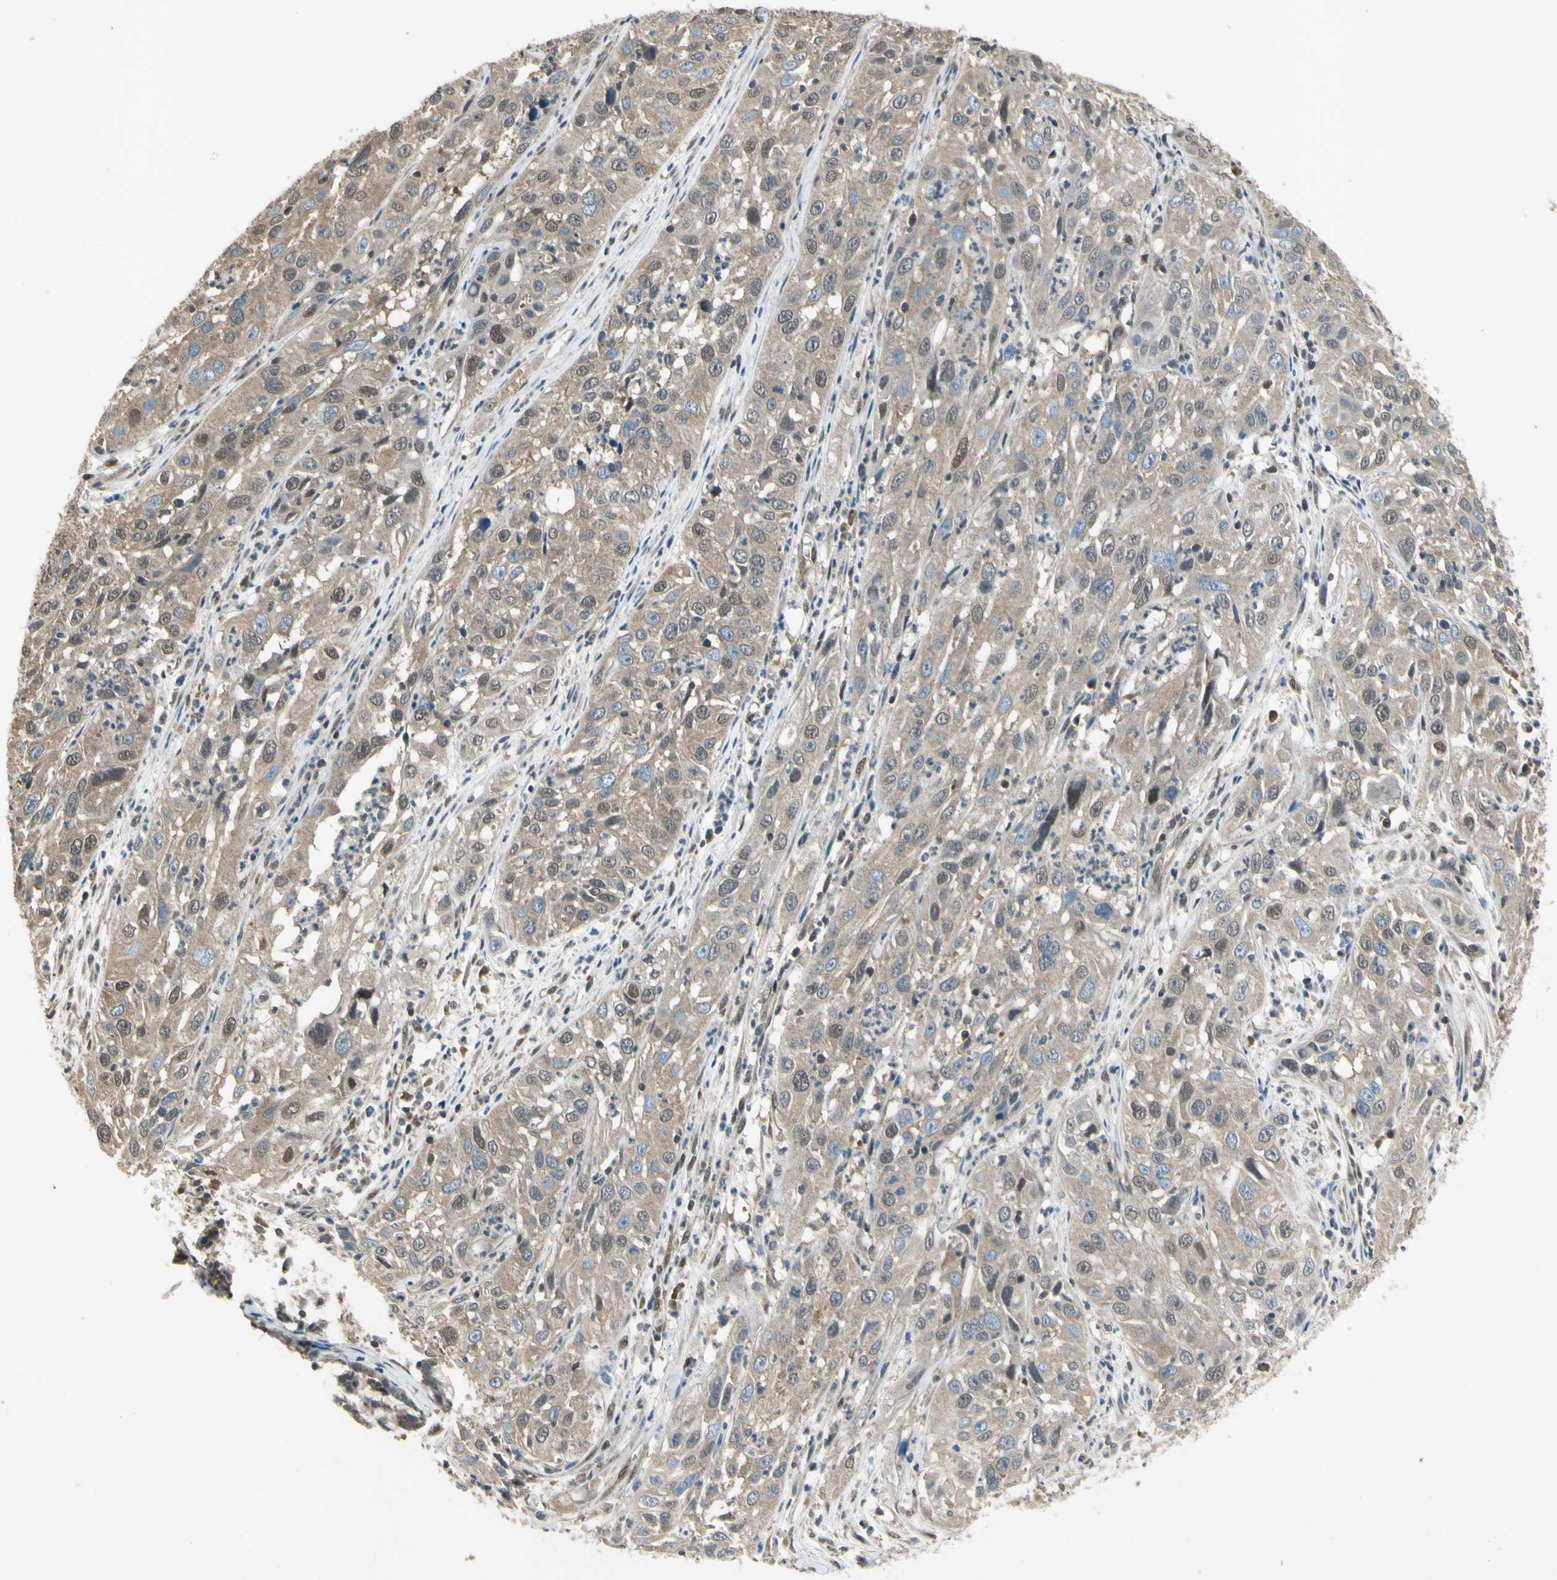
{"staining": {"intensity": "weak", "quantity": ">75%", "location": "cytoplasmic/membranous"}, "tissue": "cervical cancer", "cell_type": "Tumor cells", "image_type": "cancer", "snomed": [{"axis": "morphology", "description": "Squamous cell carcinoma, NOS"}, {"axis": "topography", "description": "Cervix"}], "caption": "Immunohistochemistry histopathology image of neoplastic tissue: cervical cancer stained using immunohistochemistry (IHC) reveals low levels of weak protein expression localized specifically in the cytoplasmic/membranous of tumor cells, appearing as a cytoplasmic/membranous brown color.", "gene": "PSMD5", "patient": {"sex": "female", "age": 32}}